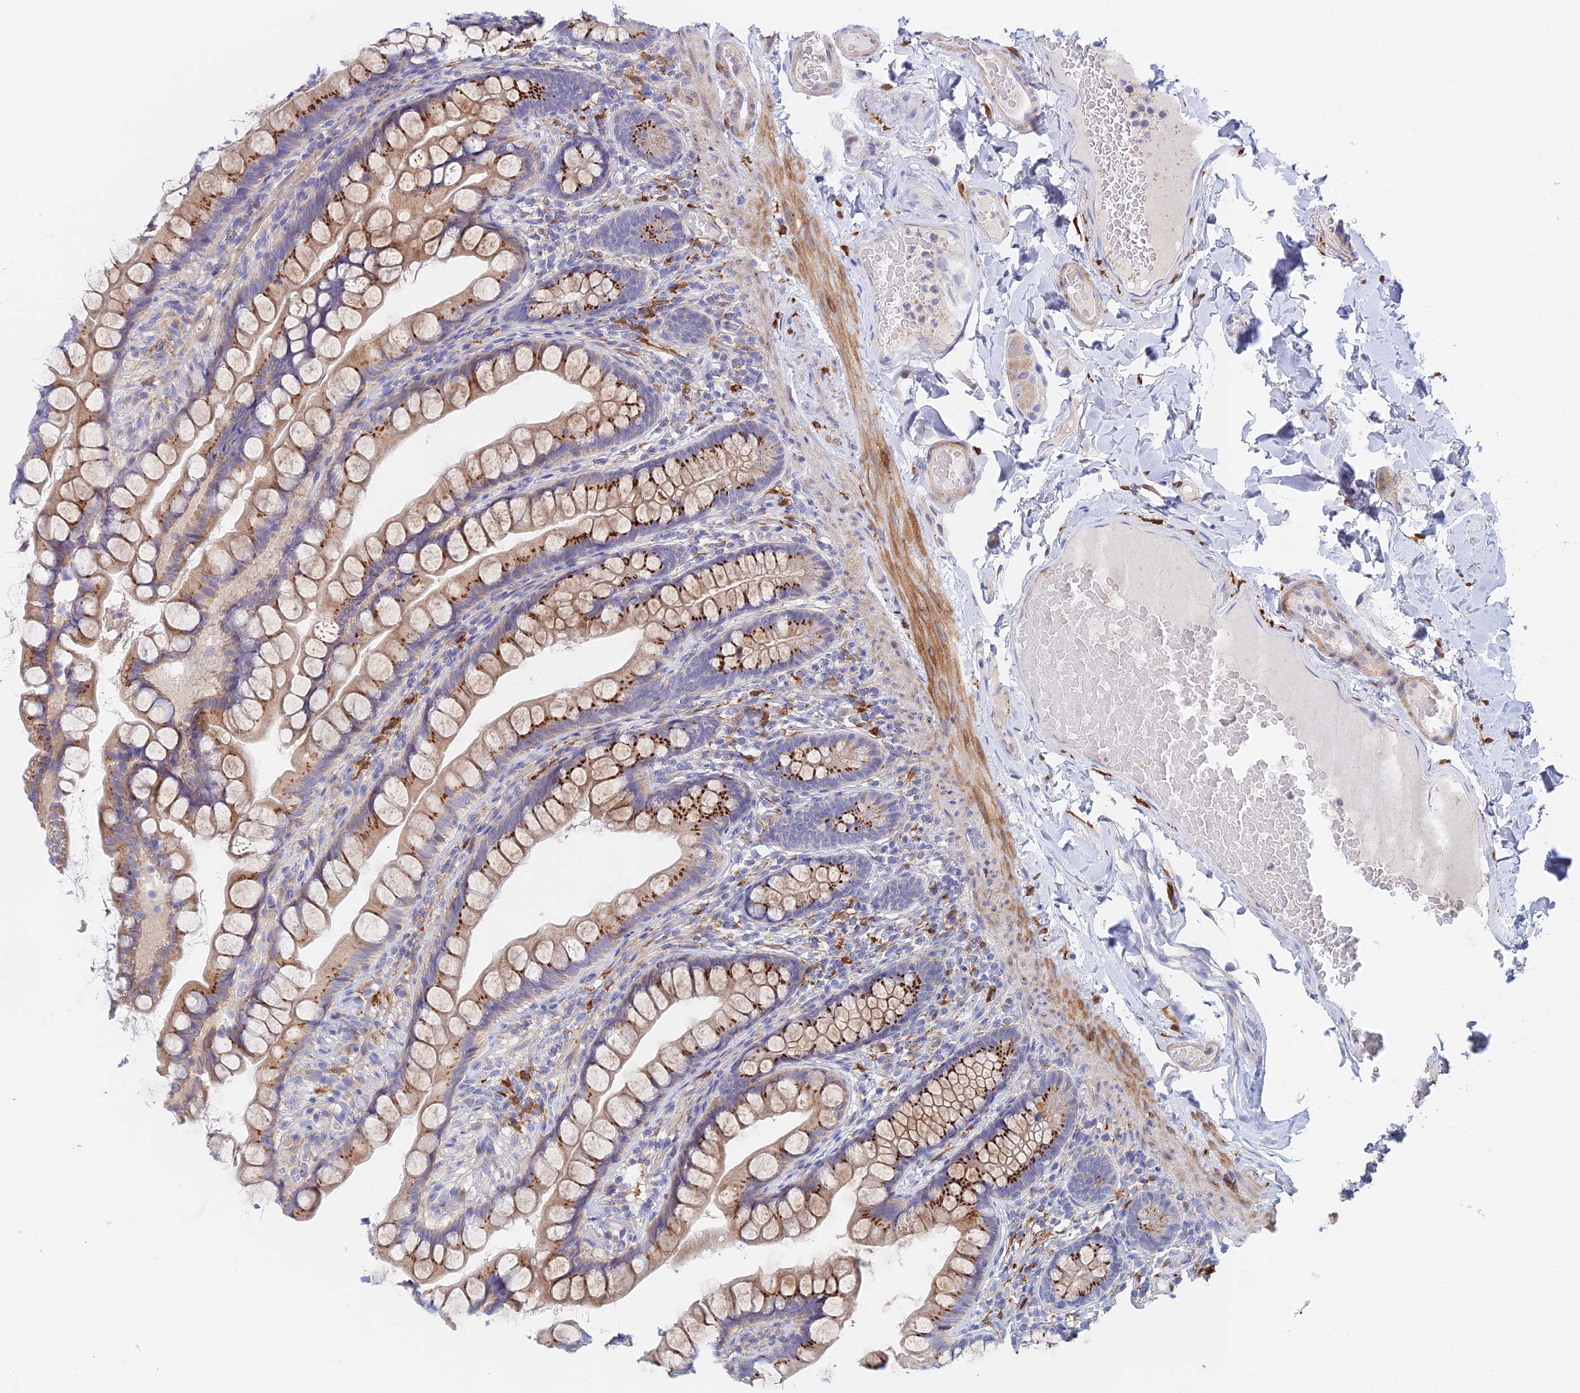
{"staining": {"intensity": "strong", "quantity": "25%-75%", "location": "cytoplasmic/membranous"}, "tissue": "small intestine", "cell_type": "Glandular cells", "image_type": "normal", "snomed": [{"axis": "morphology", "description": "Normal tissue, NOS"}, {"axis": "topography", "description": "Small intestine"}], "caption": "Immunohistochemical staining of benign human small intestine exhibits high levels of strong cytoplasmic/membranous expression in about 25%-75% of glandular cells.", "gene": "SLC24A3", "patient": {"sex": "male", "age": 70}}